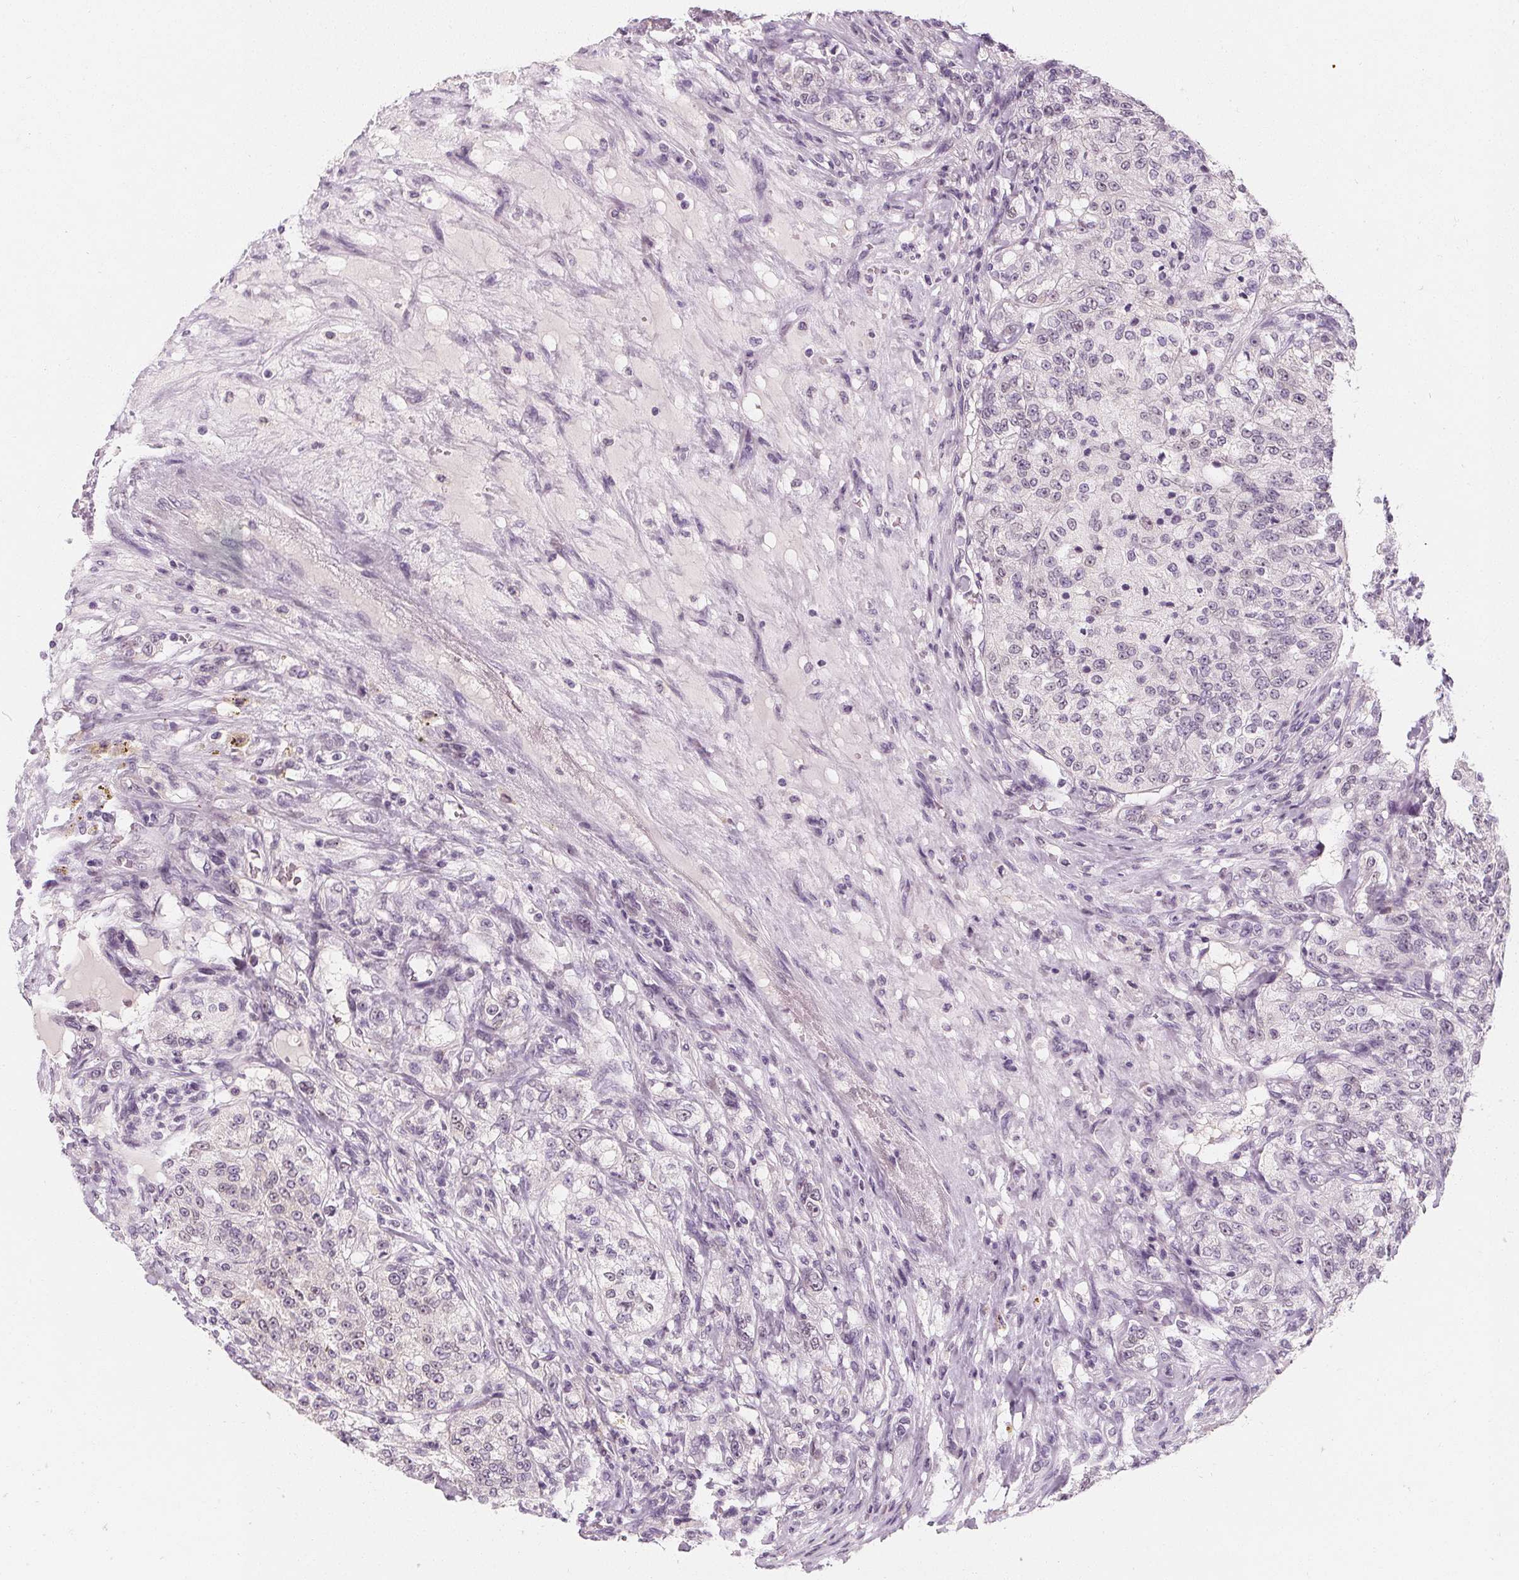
{"staining": {"intensity": "negative", "quantity": "none", "location": "none"}, "tissue": "renal cancer", "cell_type": "Tumor cells", "image_type": "cancer", "snomed": [{"axis": "morphology", "description": "Adenocarcinoma, NOS"}, {"axis": "topography", "description": "Kidney"}], "caption": "There is no significant positivity in tumor cells of renal adenocarcinoma.", "gene": "DBX2", "patient": {"sex": "female", "age": 63}}